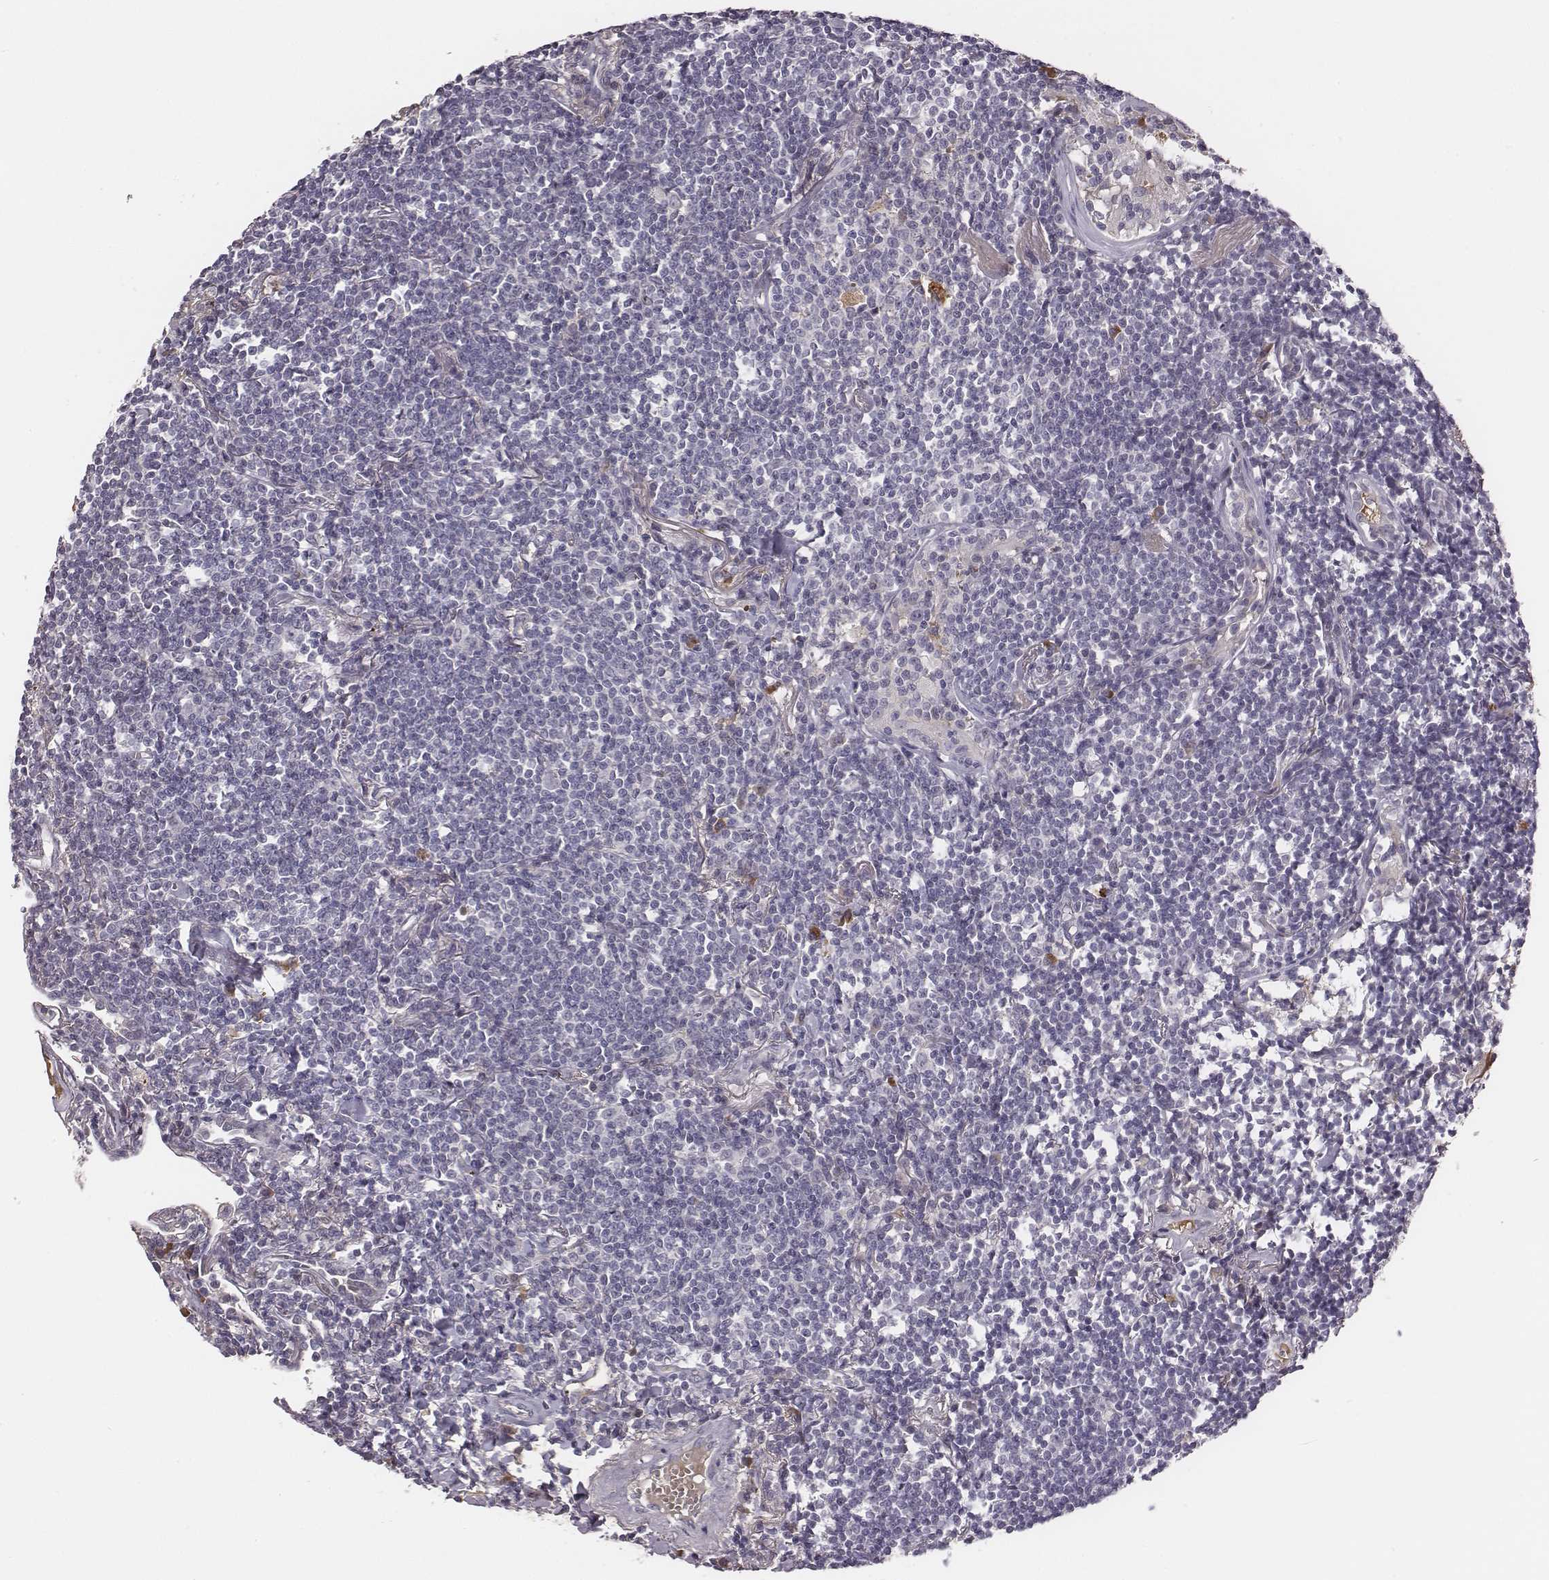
{"staining": {"intensity": "negative", "quantity": "none", "location": "none"}, "tissue": "lymphoma", "cell_type": "Tumor cells", "image_type": "cancer", "snomed": [{"axis": "morphology", "description": "Malignant lymphoma, non-Hodgkin's type, Low grade"}, {"axis": "topography", "description": "Lung"}], "caption": "An image of human malignant lymphoma, non-Hodgkin's type (low-grade) is negative for staining in tumor cells. (Brightfield microscopy of DAB immunohistochemistry at high magnification).", "gene": "SLC22A6", "patient": {"sex": "female", "age": 71}}